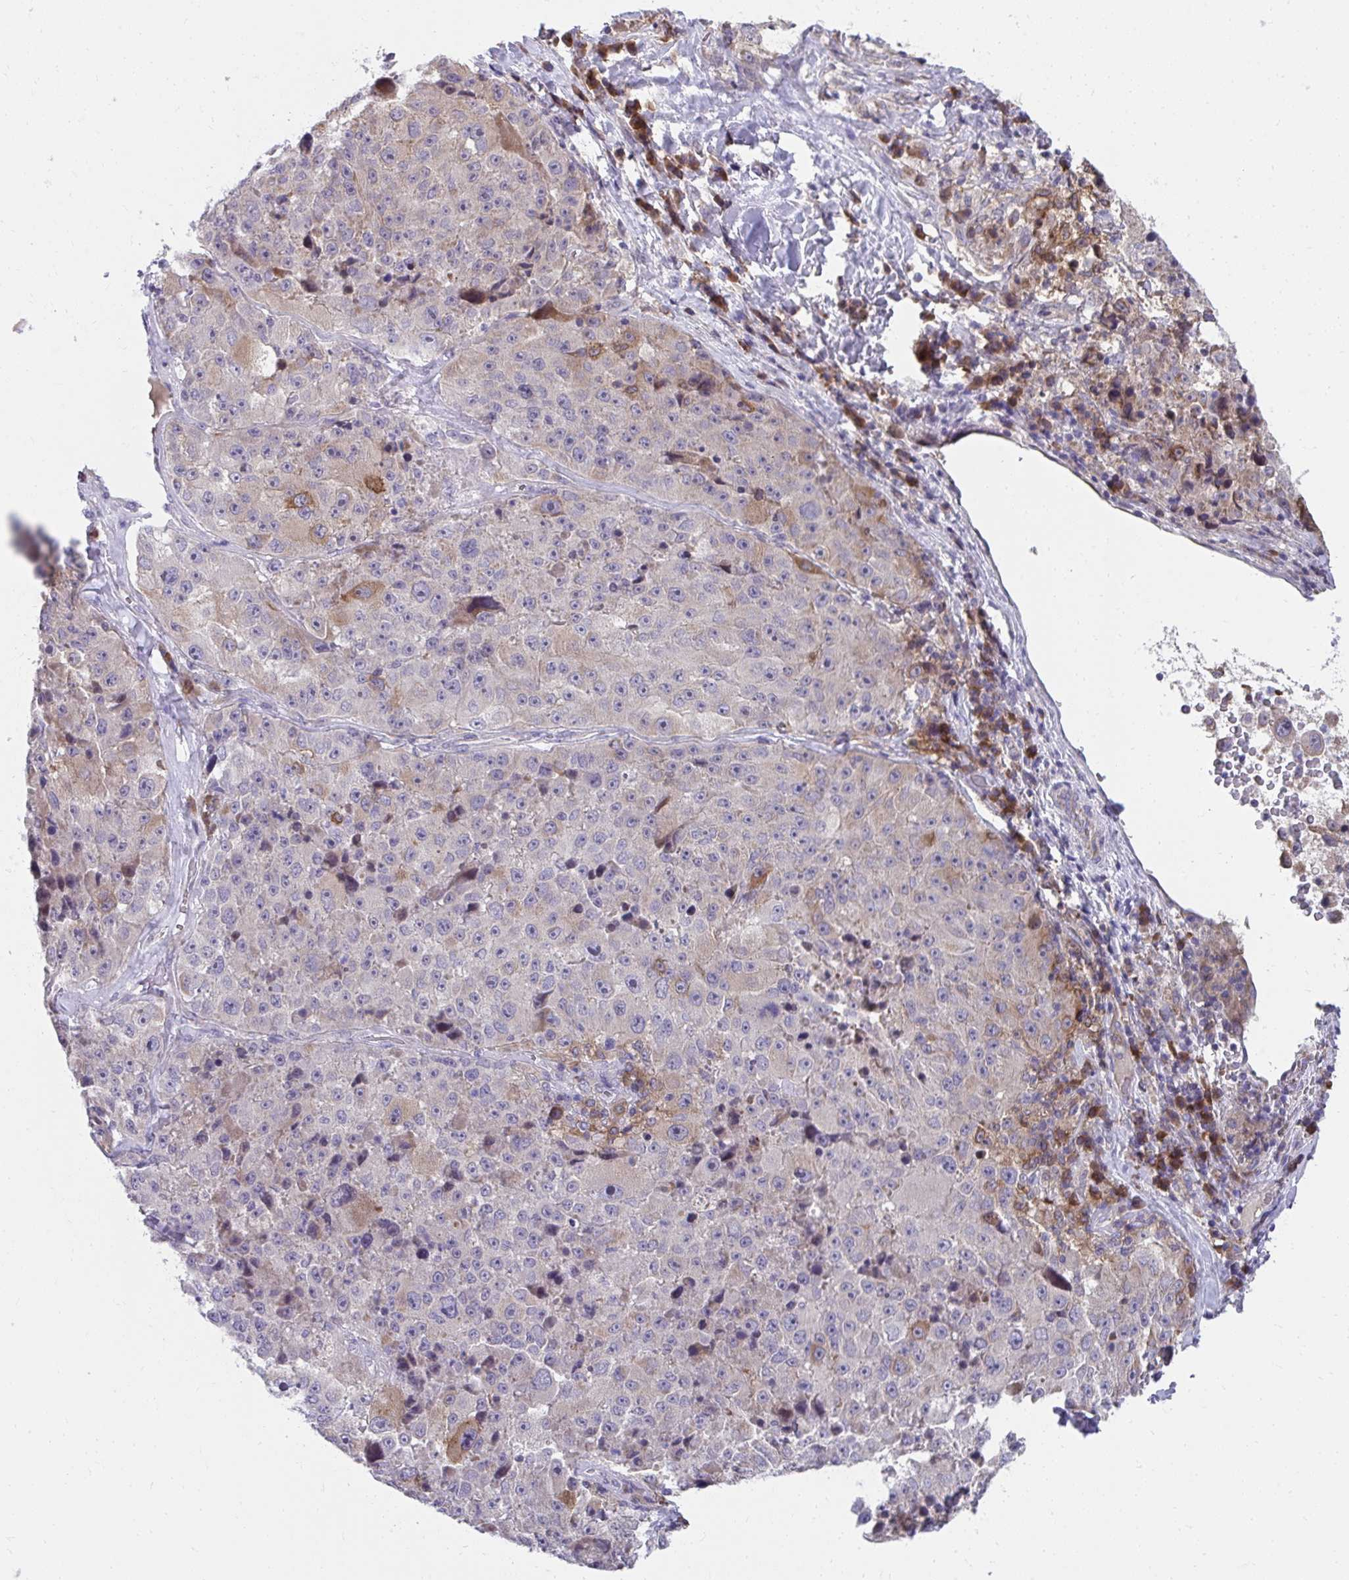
{"staining": {"intensity": "moderate", "quantity": "<25%", "location": "cytoplasmic/membranous"}, "tissue": "melanoma", "cell_type": "Tumor cells", "image_type": "cancer", "snomed": [{"axis": "morphology", "description": "Malignant melanoma, Metastatic site"}, {"axis": "topography", "description": "Lymph node"}], "caption": "Brown immunohistochemical staining in human melanoma exhibits moderate cytoplasmic/membranous staining in approximately <25% of tumor cells.", "gene": "SLAMF7", "patient": {"sex": "male", "age": 62}}